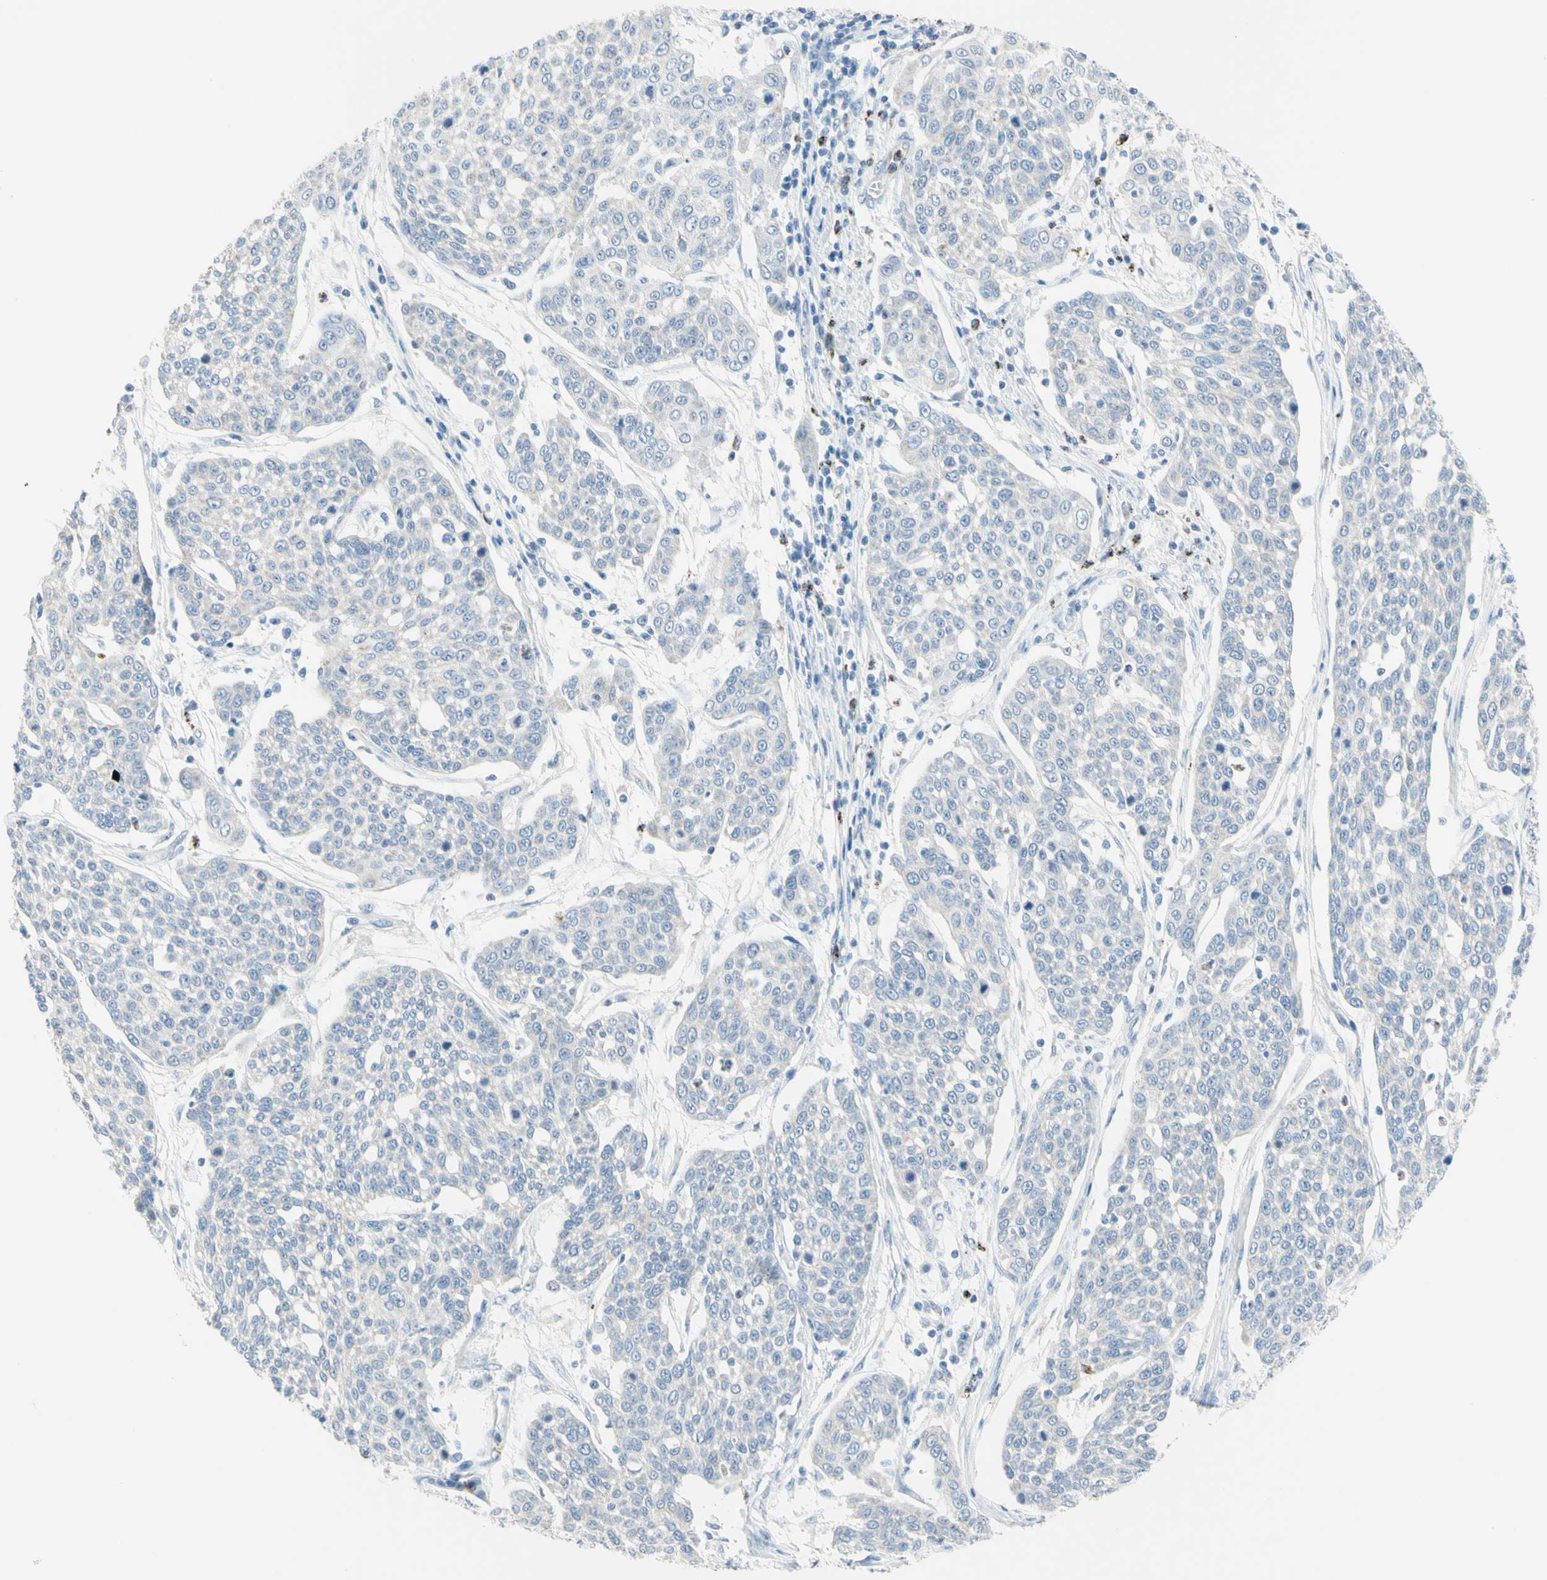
{"staining": {"intensity": "negative", "quantity": "none", "location": "none"}, "tissue": "cervical cancer", "cell_type": "Tumor cells", "image_type": "cancer", "snomed": [{"axis": "morphology", "description": "Squamous cell carcinoma, NOS"}, {"axis": "topography", "description": "Cervix"}], "caption": "This image is of cervical cancer stained with immunohistochemistry (IHC) to label a protein in brown with the nuclei are counter-stained blue. There is no staining in tumor cells.", "gene": "CYSLTR1", "patient": {"sex": "female", "age": 34}}